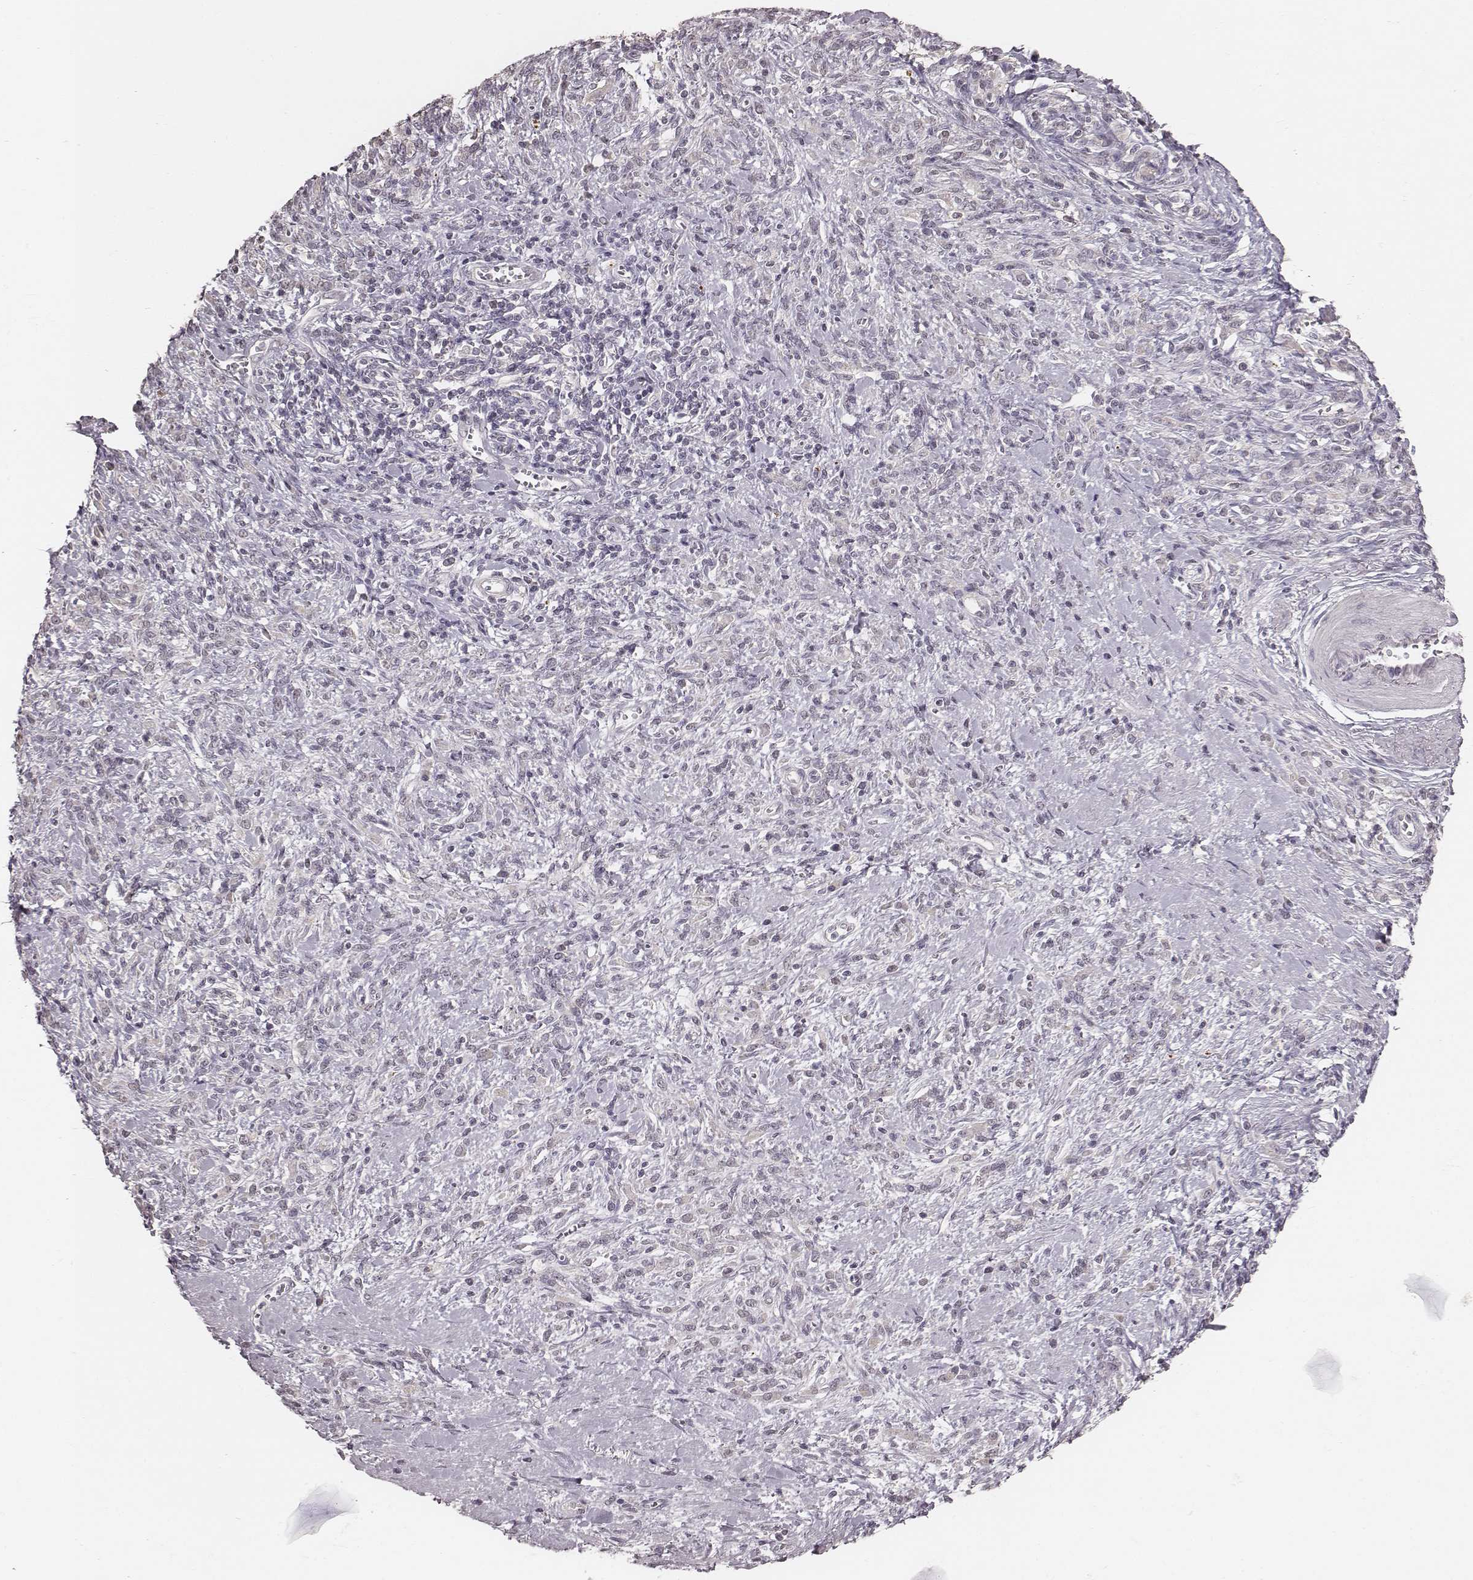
{"staining": {"intensity": "negative", "quantity": "none", "location": "none"}, "tissue": "stomach cancer", "cell_type": "Tumor cells", "image_type": "cancer", "snomed": [{"axis": "morphology", "description": "Adenocarcinoma, NOS"}, {"axis": "topography", "description": "Stomach"}], "caption": "DAB (3,3'-diaminobenzidine) immunohistochemical staining of human stomach cancer demonstrates no significant staining in tumor cells.", "gene": "LY6K", "patient": {"sex": "female", "age": 57}}